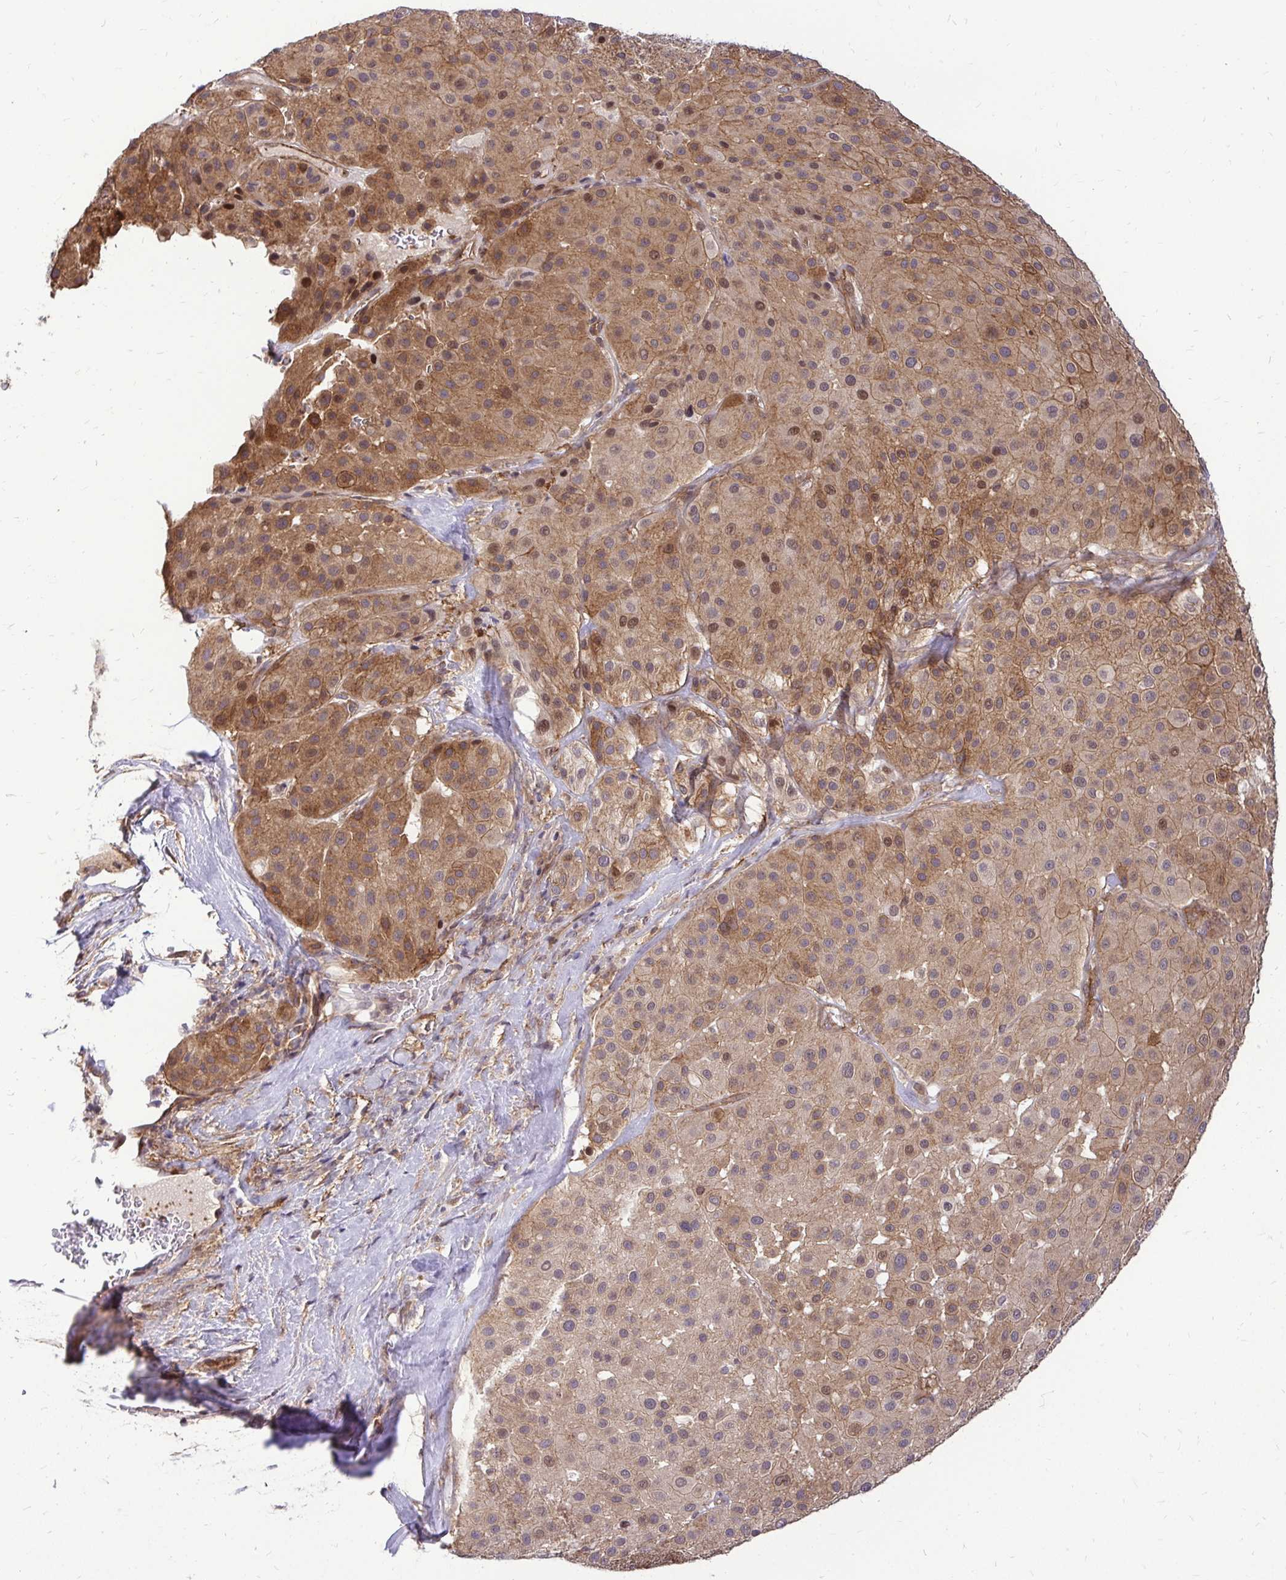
{"staining": {"intensity": "moderate", "quantity": ">75%", "location": "cytoplasmic/membranous,nuclear"}, "tissue": "melanoma", "cell_type": "Tumor cells", "image_type": "cancer", "snomed": [{"axis": "morphology", "description": "Malignant melanoma, Metastatic site"}, {"axis": "topography", "description": "Smooth muscle"}], "caption": "A medium amount of moderate cytoplasmic/membranous and nuclear expression is seen in about >75% of tumor cells in malignant melanoma (metastatic site) tissue.", "gene": "TRIP6", "patient": {"sex": "male", "age": 41}}